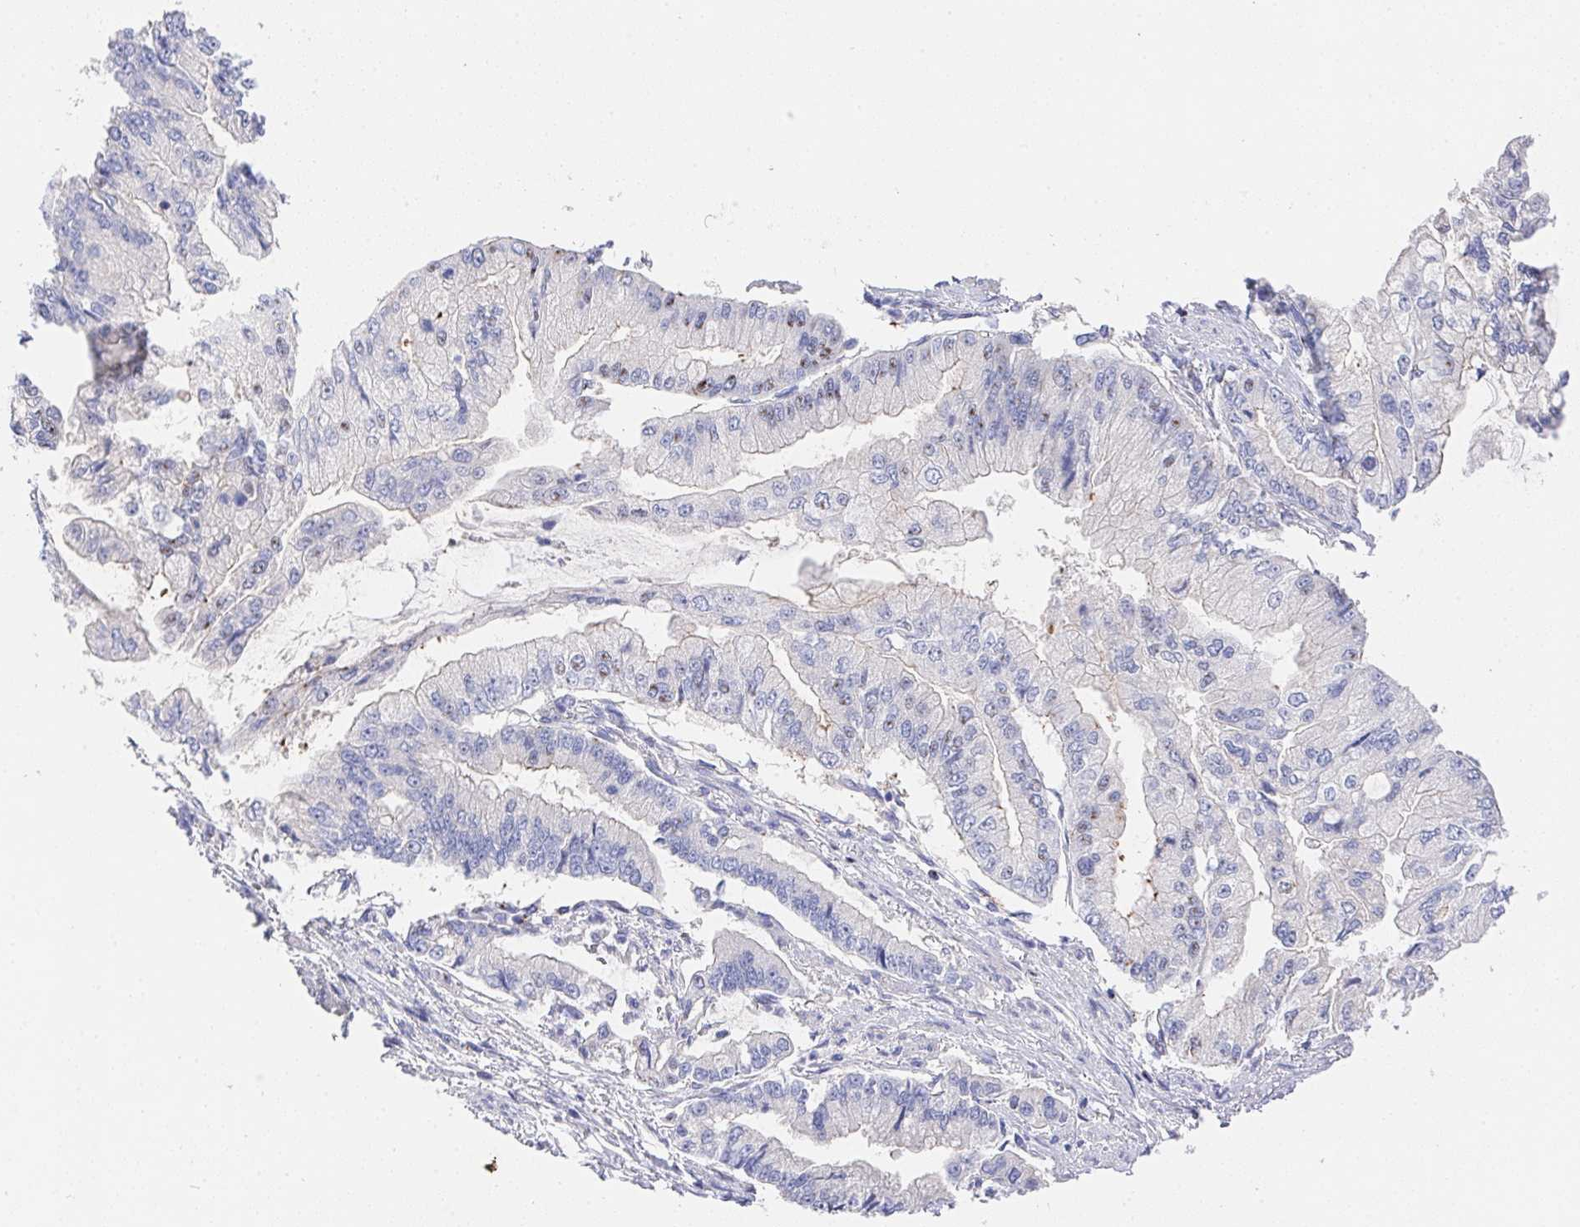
{"staining": {"intensity": "negative", "quantity": "none", "location": "none"}, "tissue": "stomach cancer", "cell_type": "Tumor cells", "image_type": "cancer", "snomed": [{"axis": "morphology", "description": "Adenocarcinoma, NOS"}, {"axis": "topography", "description": "Stomach, upper"}], "caption": "An immunohistochemistry (IHC) photomicrograph of adenocarcinoma (stomach) is shown. There is no staining in tumor cells of adenocarcinoma (stomach).", "gene": "PRG3", "patient": {"sex": "female", "age": 74}}